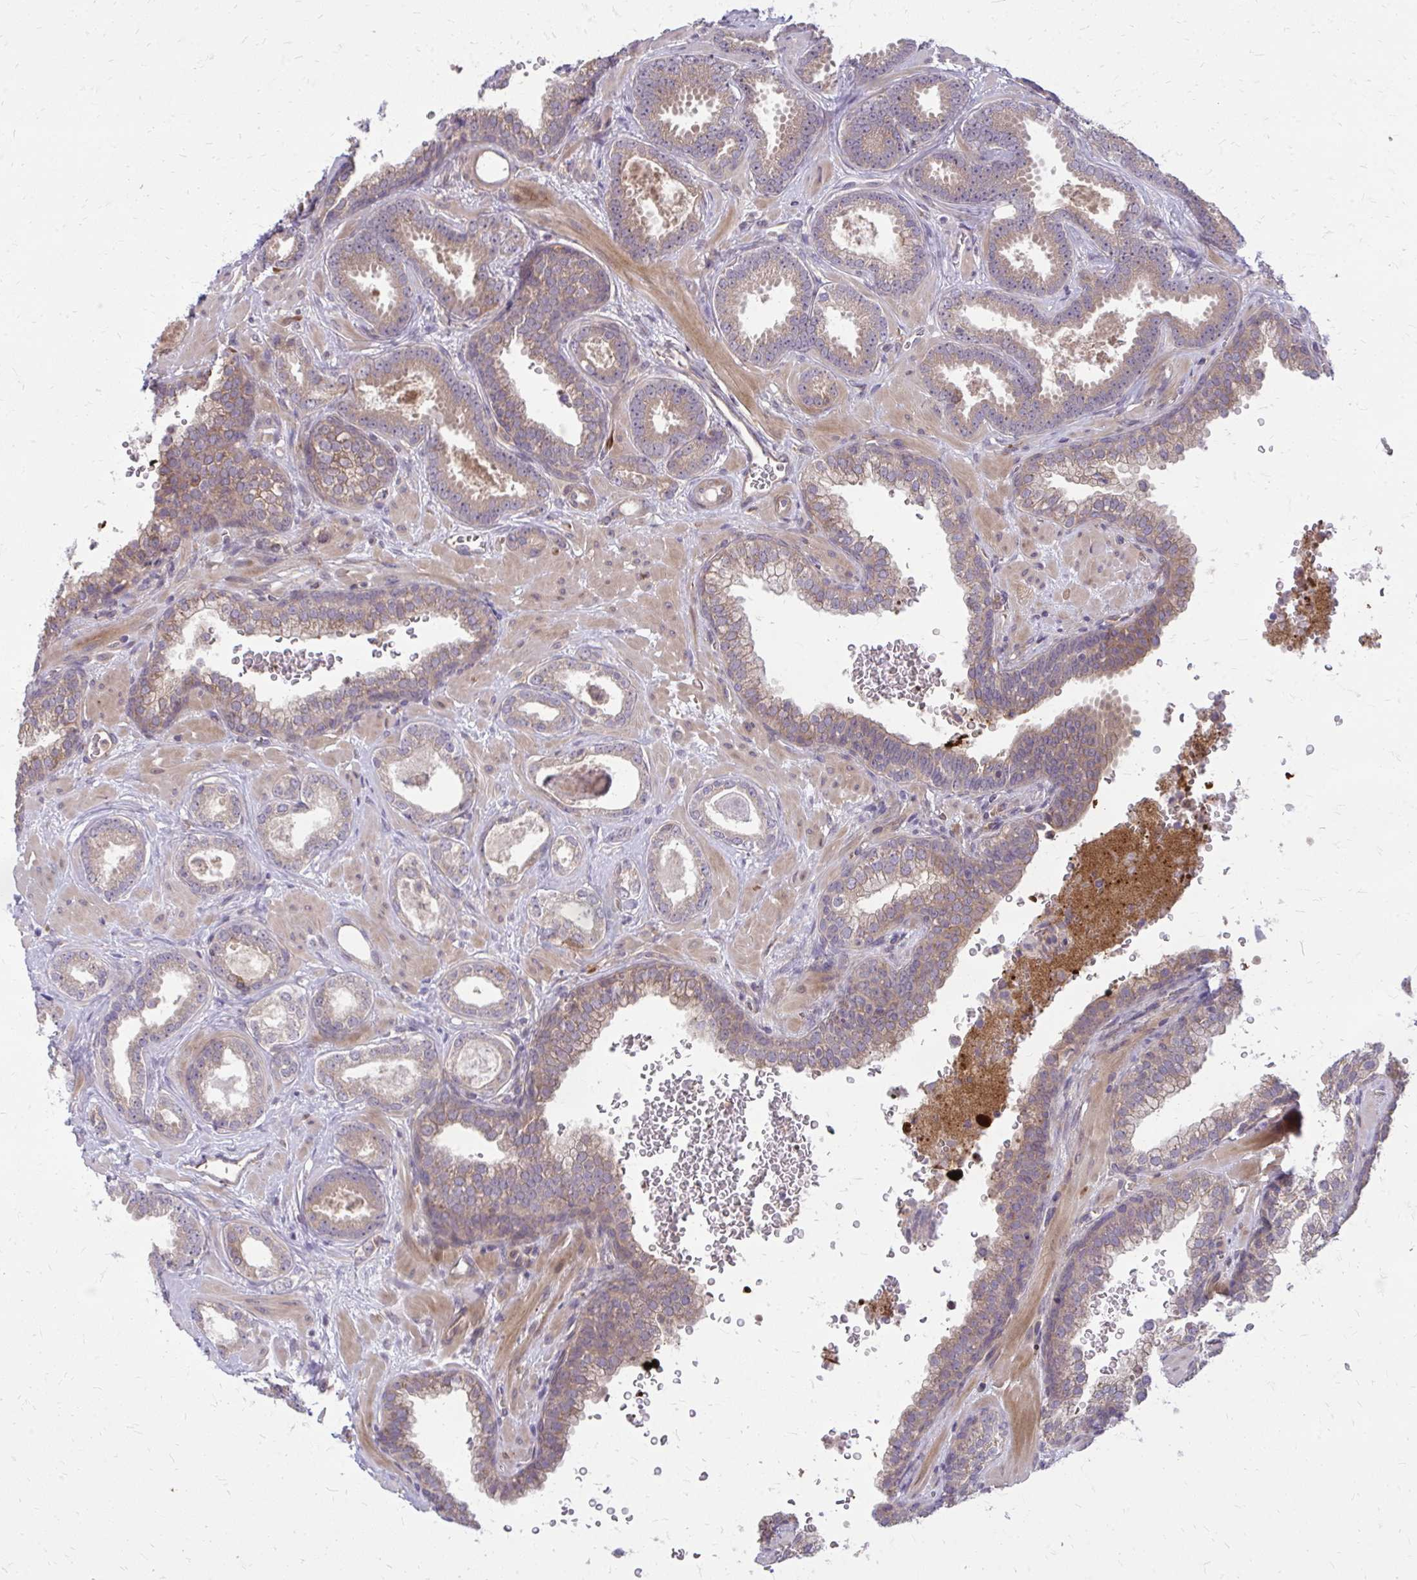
{"staining": {"intensity": "moderate", "quantity": ">75%", "location": "cytoplasmic/membranous"}, "tissue": "prostate cancer", "cell_type": "Tumor cells", "image_type": "cancer", "snomed": [{"axis": "morphology", "description": "Adenocarcinoma, High grade"}, {"axis": "topography", "description": "Prostate"}], "caption": "The histopathology image displays immunohistochemical staining of prostate cancer (adenocarcinoma (high-grade)). There is moderate cytoplasmic/membranous staining is seen in about >75% of tumor cells. The protein of interest is stained brown, and the nuclei are stained in blue (DAB IHC with brightfield microscopy, high magnification).", "gene": "OXNAD1", "patient": {"sex": "male", "age": 58}}